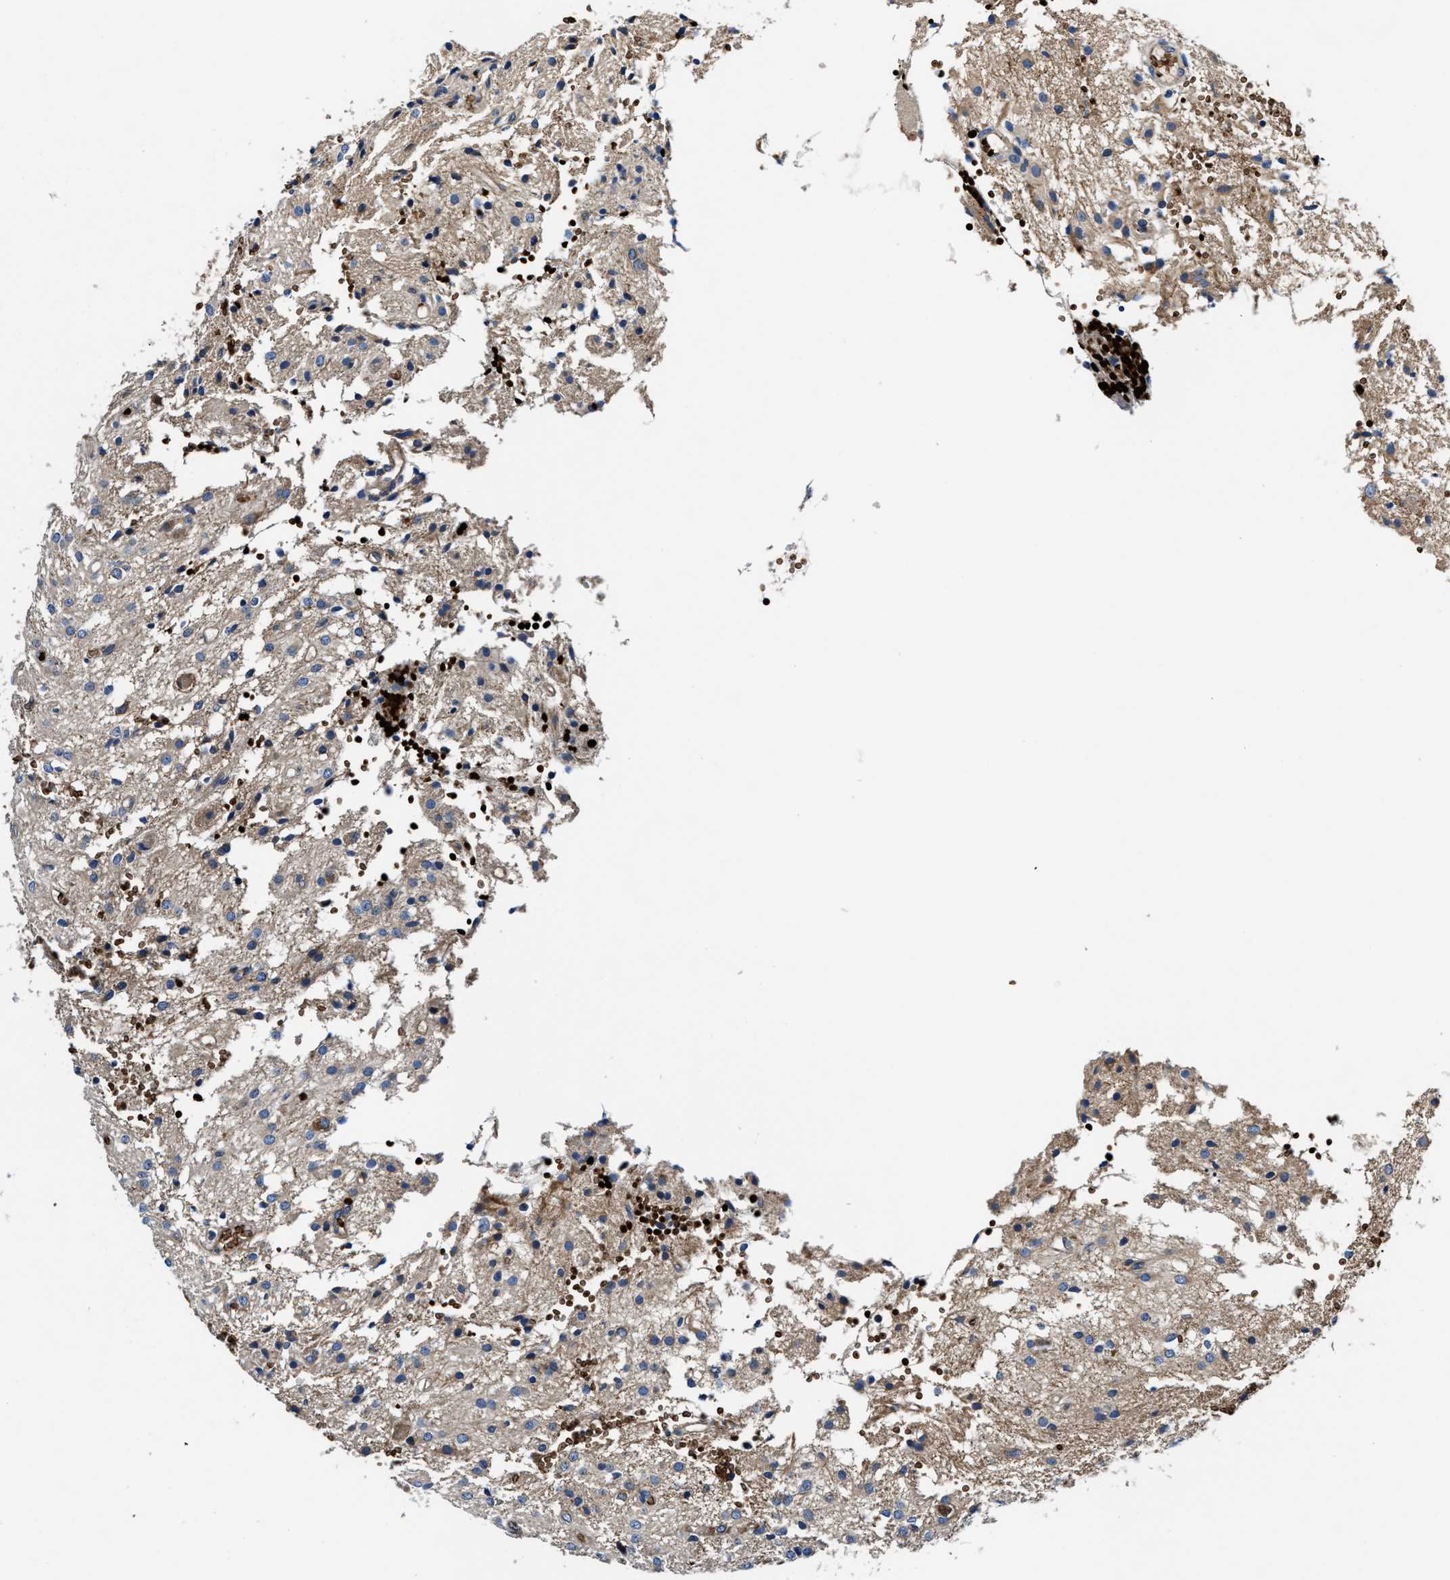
{"staining": {"intensity": "weak", "quantity": ">75%", "location": "cytoplasmic/membranous"}, "tissue": "glioma", "cell_type": "Tumor cells", "image_type": "cancer", "snomed": [{"axis": "morphology", "description": "Glioma, malignant, High grade"}, {"axis": "topography", "description": "Brain"}], "caption": "Human glioma stained with a brown dye displays weak cytoplasmic/membranous positive positivity in approximately >75% of tumor cells.", "gene": "PHLPP1", "patient": {"sex": "female", "age": 59}}